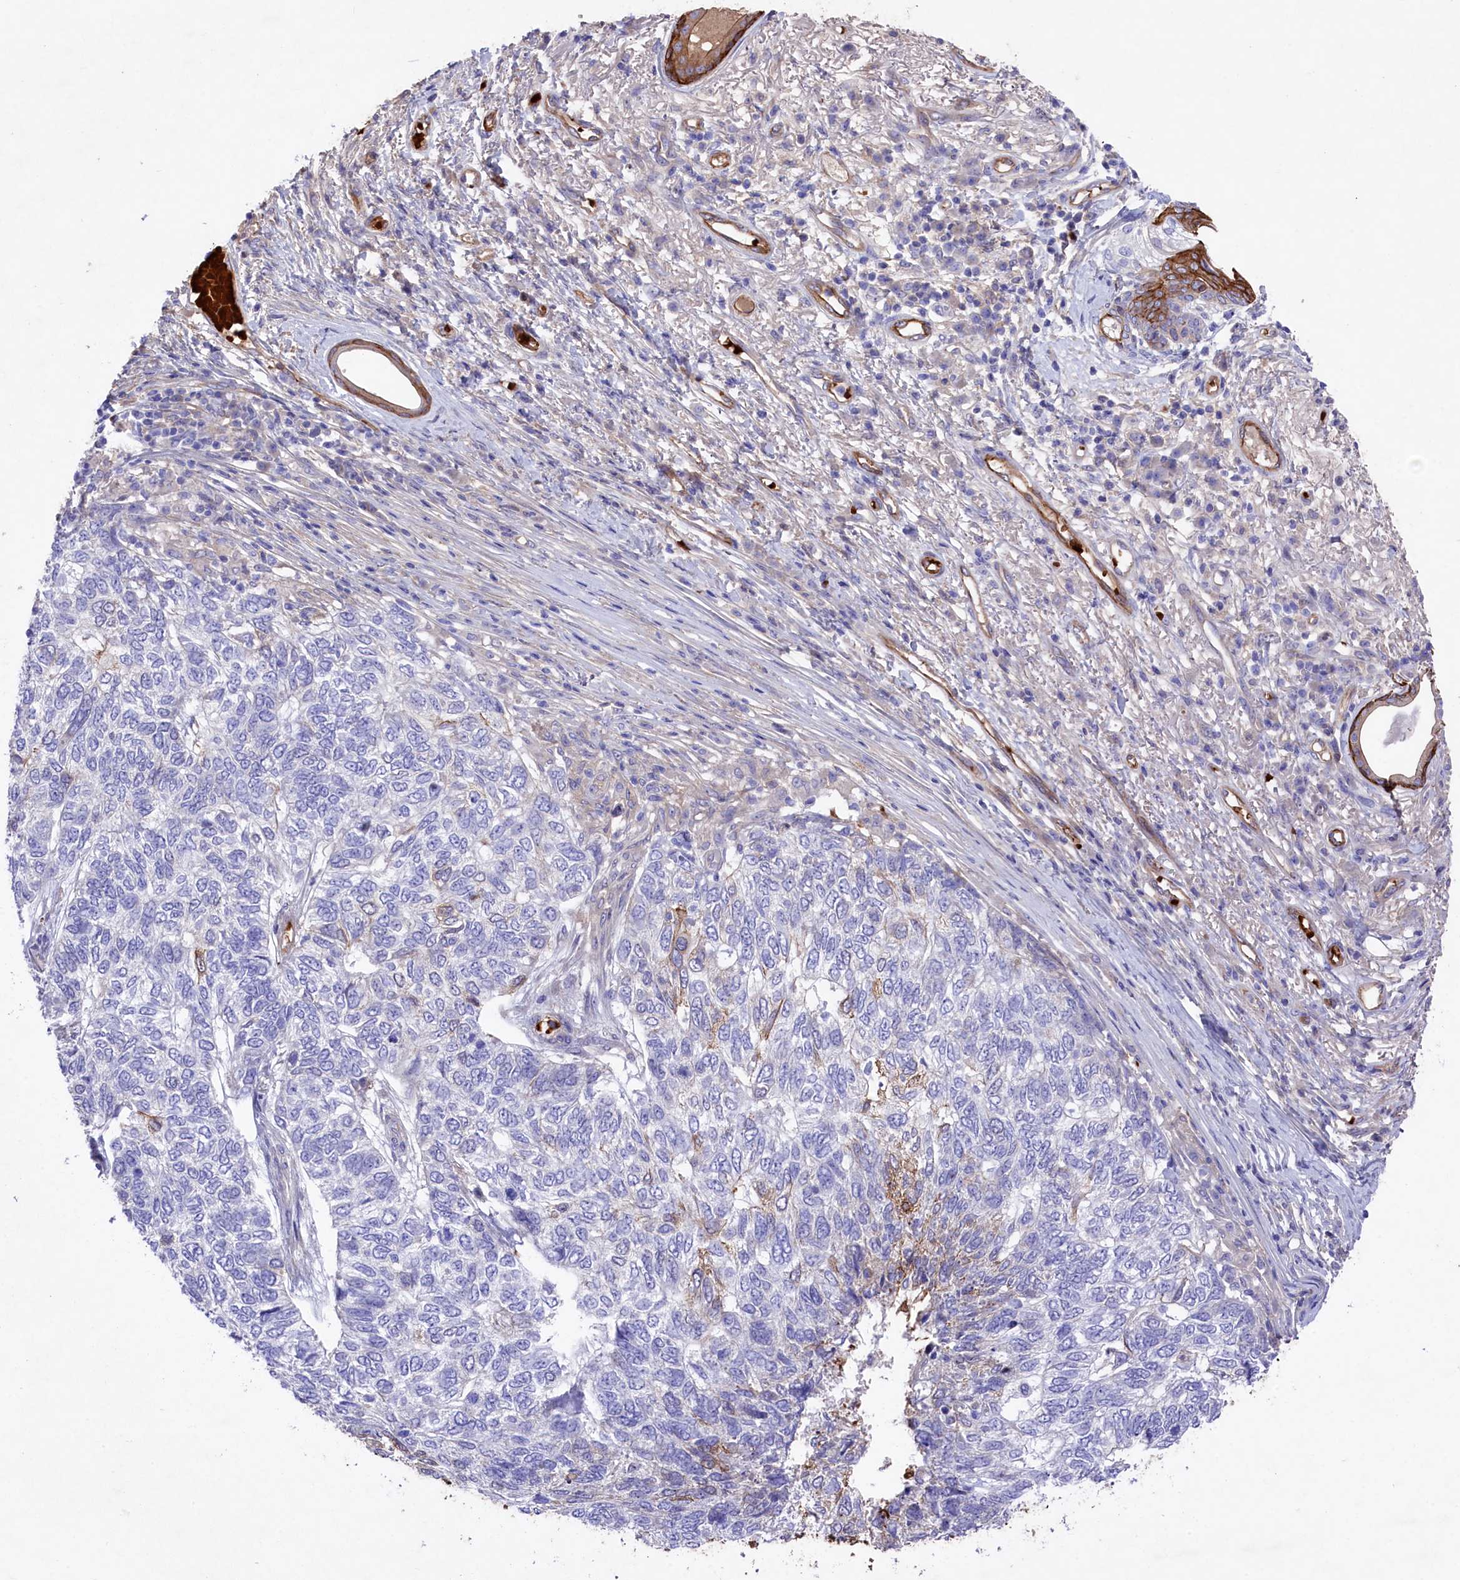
{"staining": {"intensity": "negative", "quantity": "none", "location": "none"}, "tissue": "skin cancer", "cell_type": "Tumor cells", "image_type": "cancer", "snomed": [{"axis": "morphology", "description": "Basal cell carcinoma"}, {"axis": "topography", "description": "Skin"}], "caption": "IHC of skin cancer (basal cell carcinoma) exhibits no staining in tumor cells.", "gene": "LHFPL4", "patient": {"sex": "female", "age": 65}}